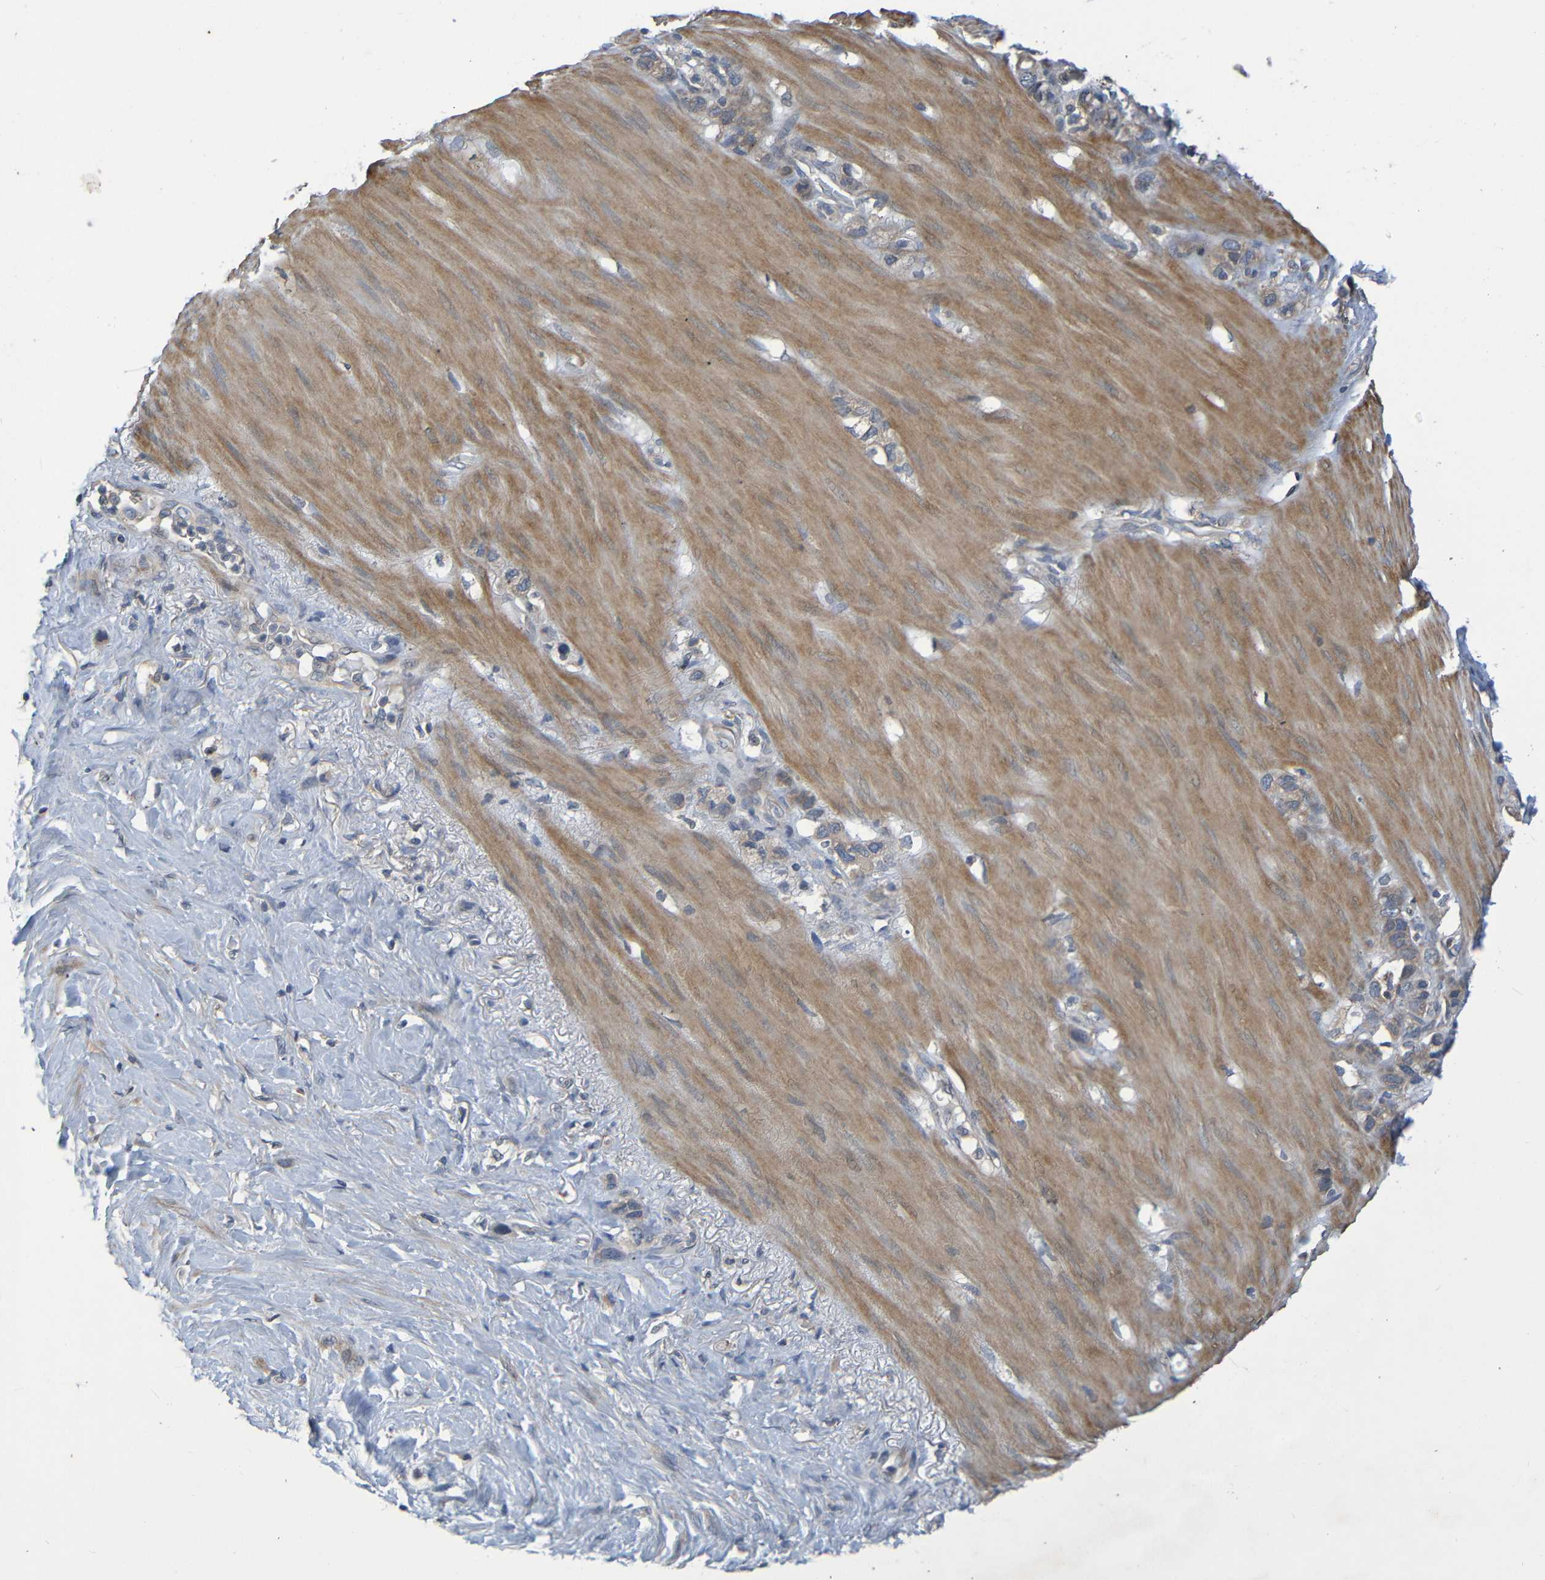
{"staining": {"intensity": "weak", "quantity": ">75%", "location": "cytoplasmic/membranous"}, "tissue": "stomach cancer", "cell_type": "Tumor cells", "image_type": "cancer", "snomed": [{"axis": "morphology", "description": "Normal tissue, NOS"}, {"axis": "morphology", "description": "Adenocarcinoma, NOS"}, {"axis": "morphology", "description": "Adenocarcinoma, High grade"}, {"axis": "topography", "description": "Stomach, upper"}, {"axis": "topography", "description": "Stomach"}], "caption": "There is low levels of weak cytoplasmic/membranous staining in tumor cells of stomach cancer (high-grade adenocarcinoma), as demonstrated by immunohistochemical staining (brown color).", "gene": "CYP4F2", "patient": {"sex": "female", "age": 65}}